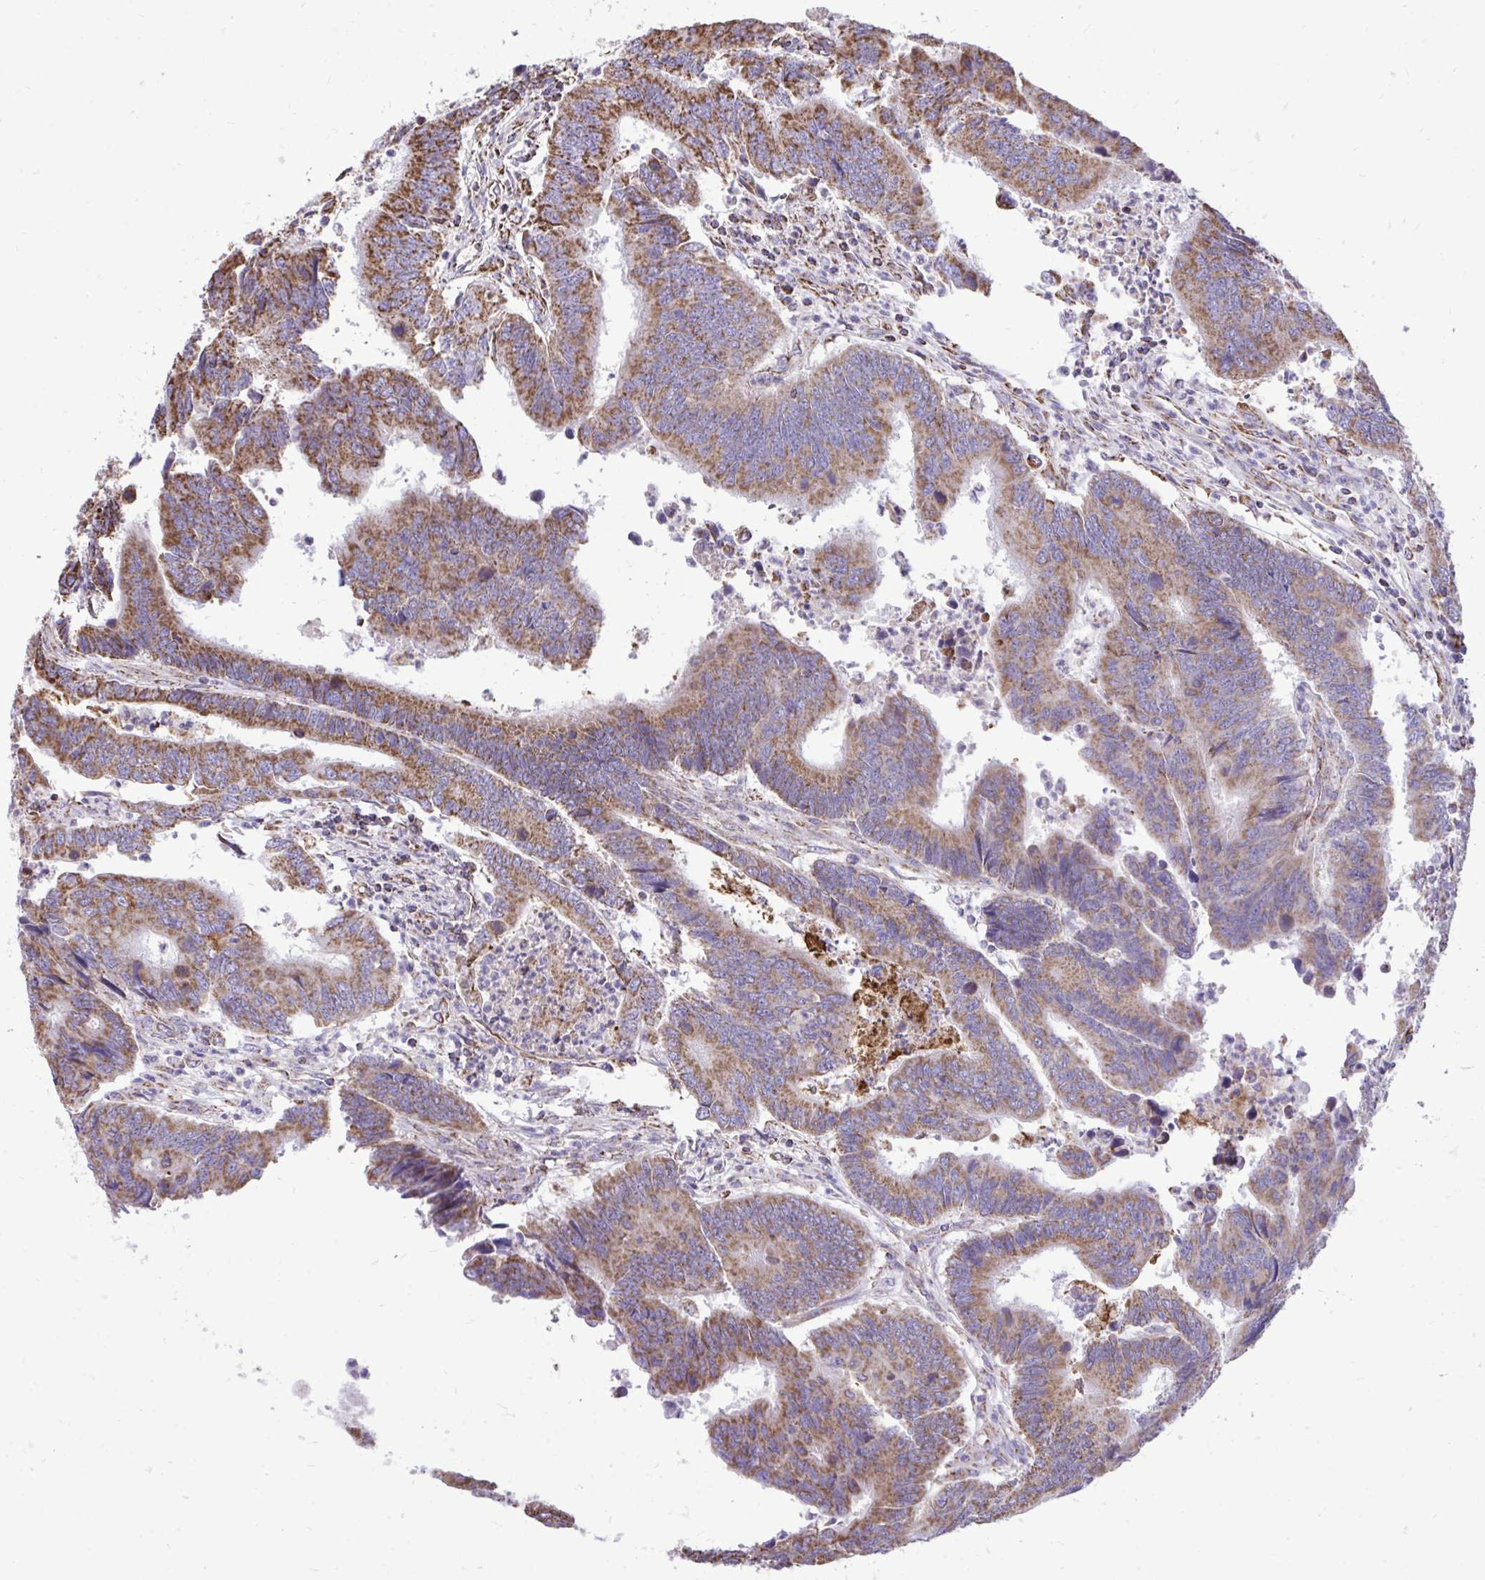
{"staining": {"intensity": "moderate", "quantity": ">75%", "location": "cytoplasmic/membranous"}, "tissue": "colorectal cancer", "cell_type": "Tumor cells", "image_type": "cancer", "snomed": [{"axis": "morphology", "description": "Adenocarcinoma, NOS"}, {"axis": "topography", "description": "Colon"}], "caption": "A medium amount of moderate cytoplasmic/membranous staining is appreciated in about >75% of tumor cells in colorectal cancer (adenocarcinoma) tissue.", "gene": "UBE2C", "patient": {"sex": "female", "age": 67}}